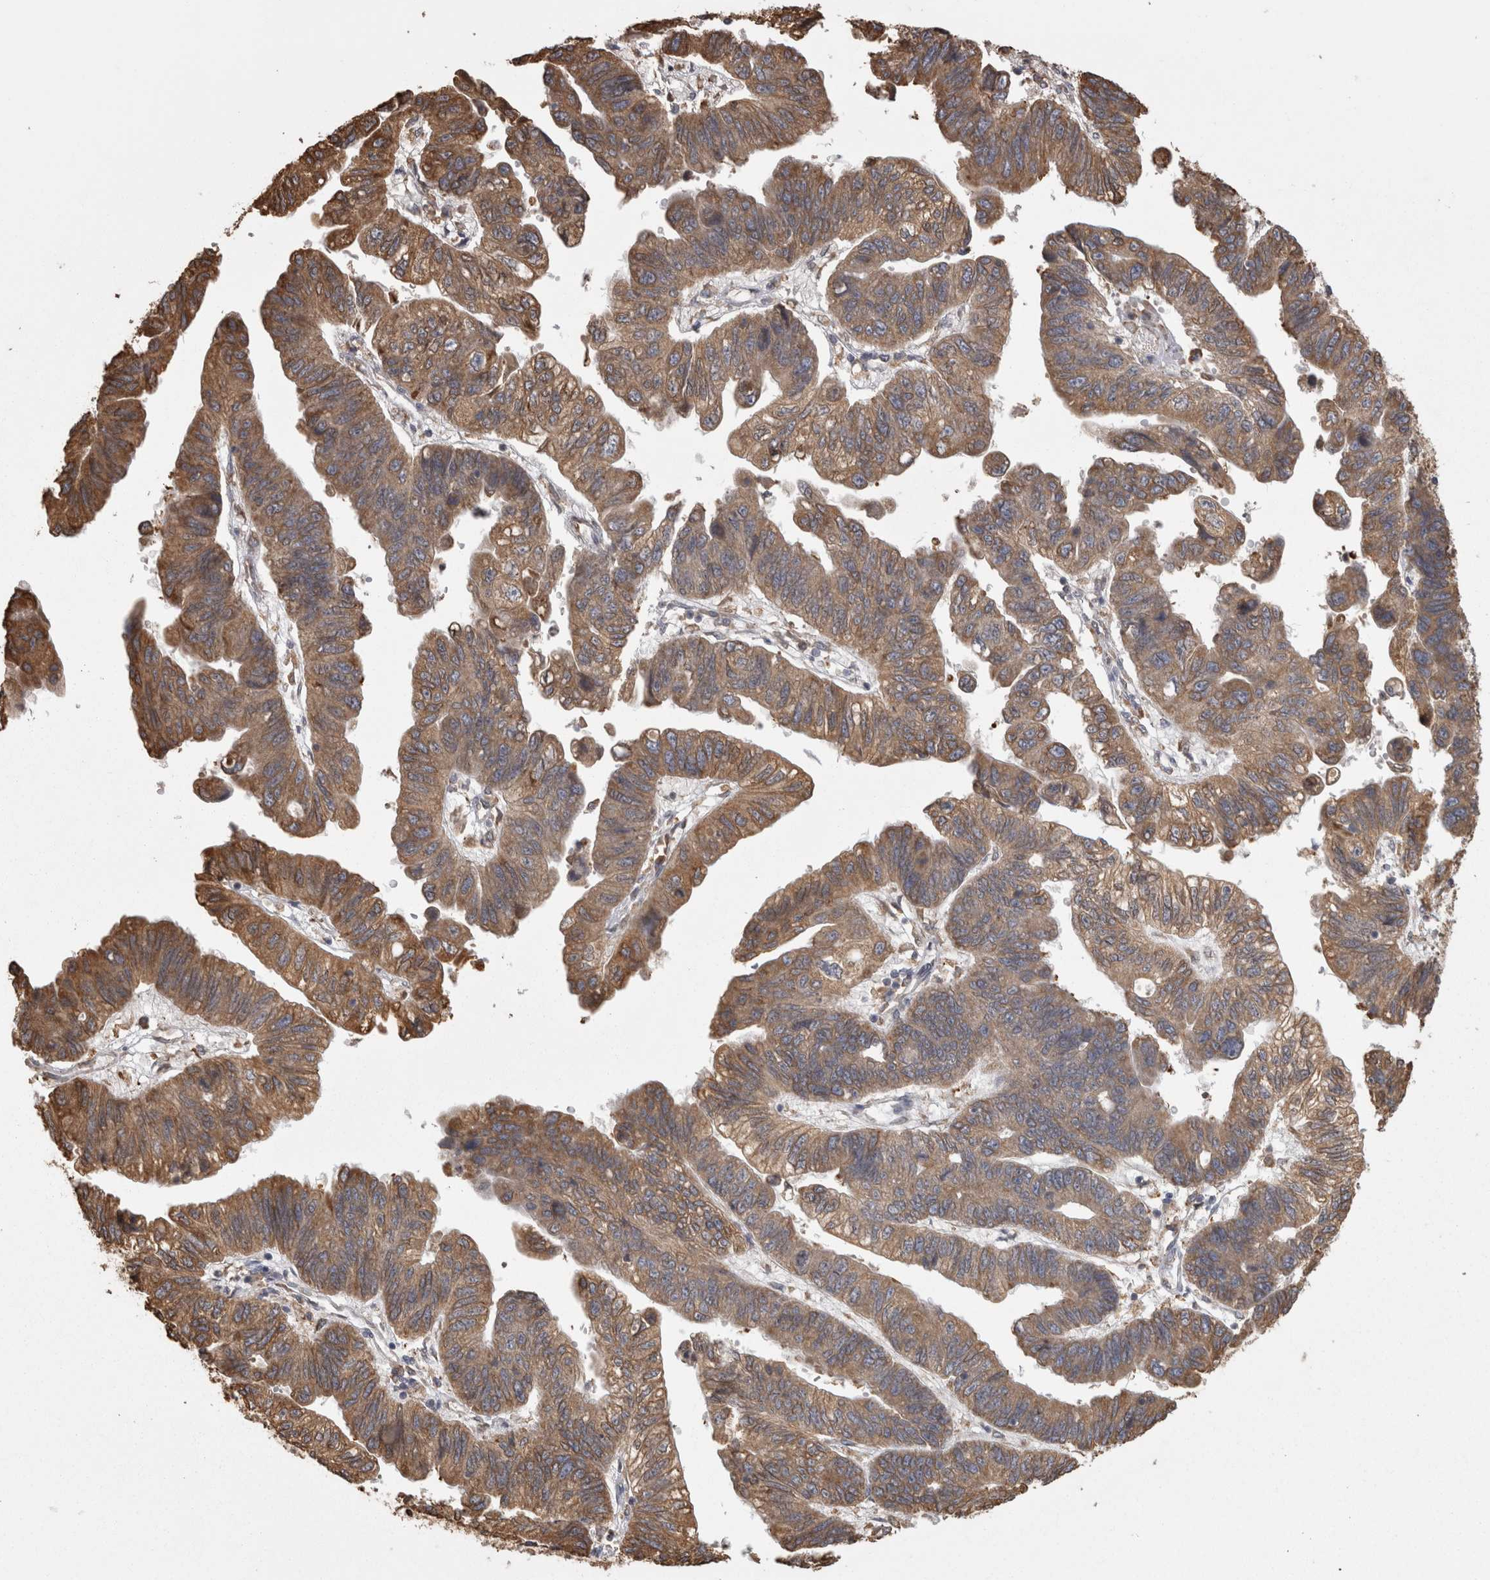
{"staining": {"intensity": "moderate", "quantity": ">75%", "location": "cytoplasmic/membranous"}, "tissue": "stomach cancer", "cell_type": "Tumor cells", "image_type": "cancer", "snomed": [{"axis": "morphology", "description": "Adenocarcinoma, NOS"}, {"axis": "topography", "description": "Stomach"}], "caption": "Tumor cells exhibit moderate cytoplasmic/membranous positivity in about >75% of cells in stomach adenocarcinoma. (DAB = brown stain, brightfield microscopy at high magnification).", "gene": "PON2", "patient": {"sex": "male", "age": 59}}